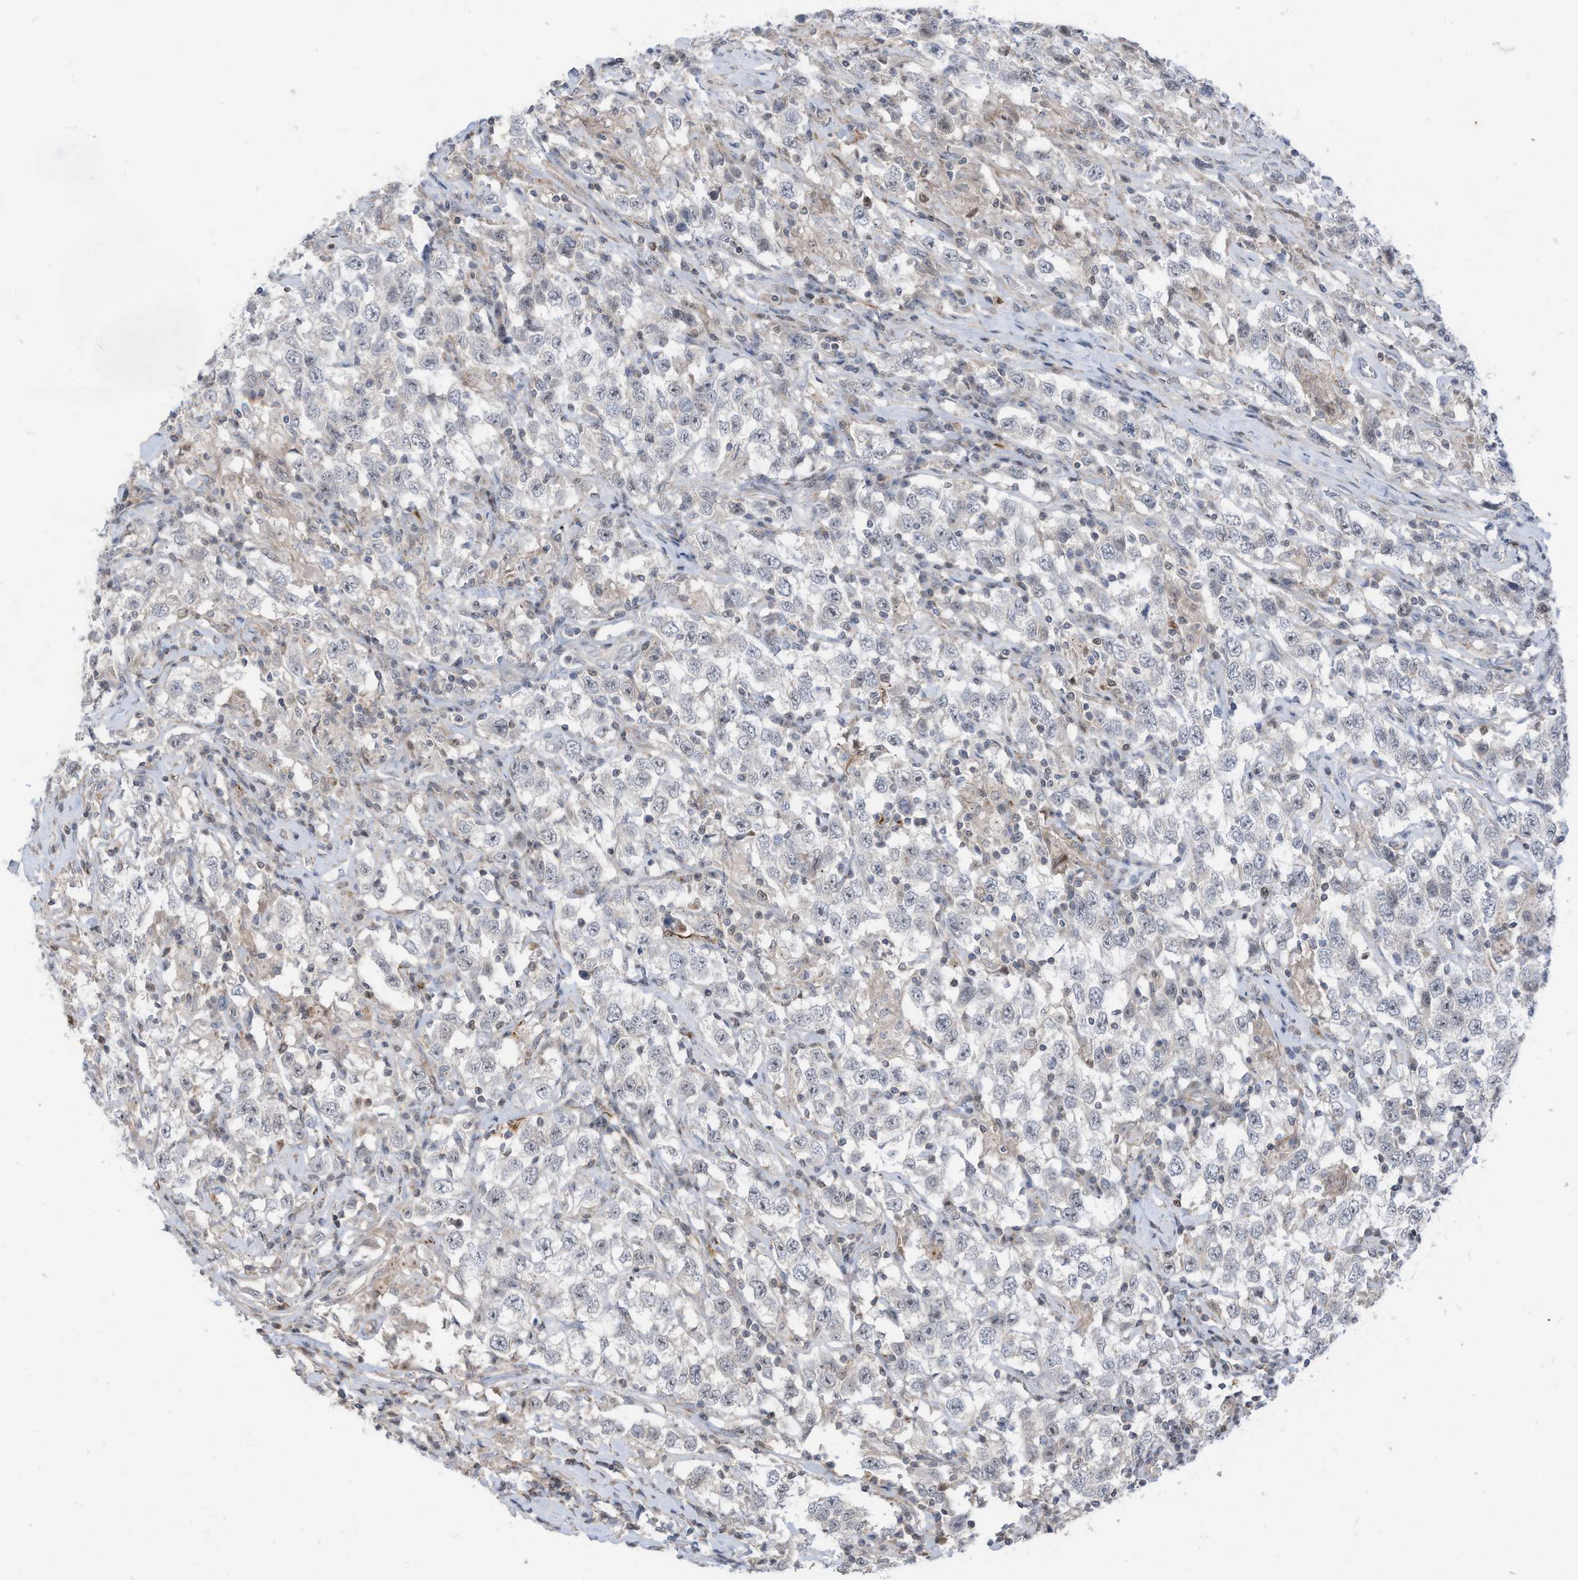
{"staining": {"intensity": "negative", "quantity": "none", "location": "none"}, "tissue": "testis cancer", "cell_type": "Tumor cells", "image_type": "cancer", "snomed": [{"axis": "morphology", "description": "Seminoma, NOS"}, {"axis": "topography", "description": "Testis"}], "caption": "A photomicrograph of testis cancer stained for a protein exhibits no brown staining in tumor cells.", "gene": "GPATCH3", "patient": {"sex": "male", "age": 41}}